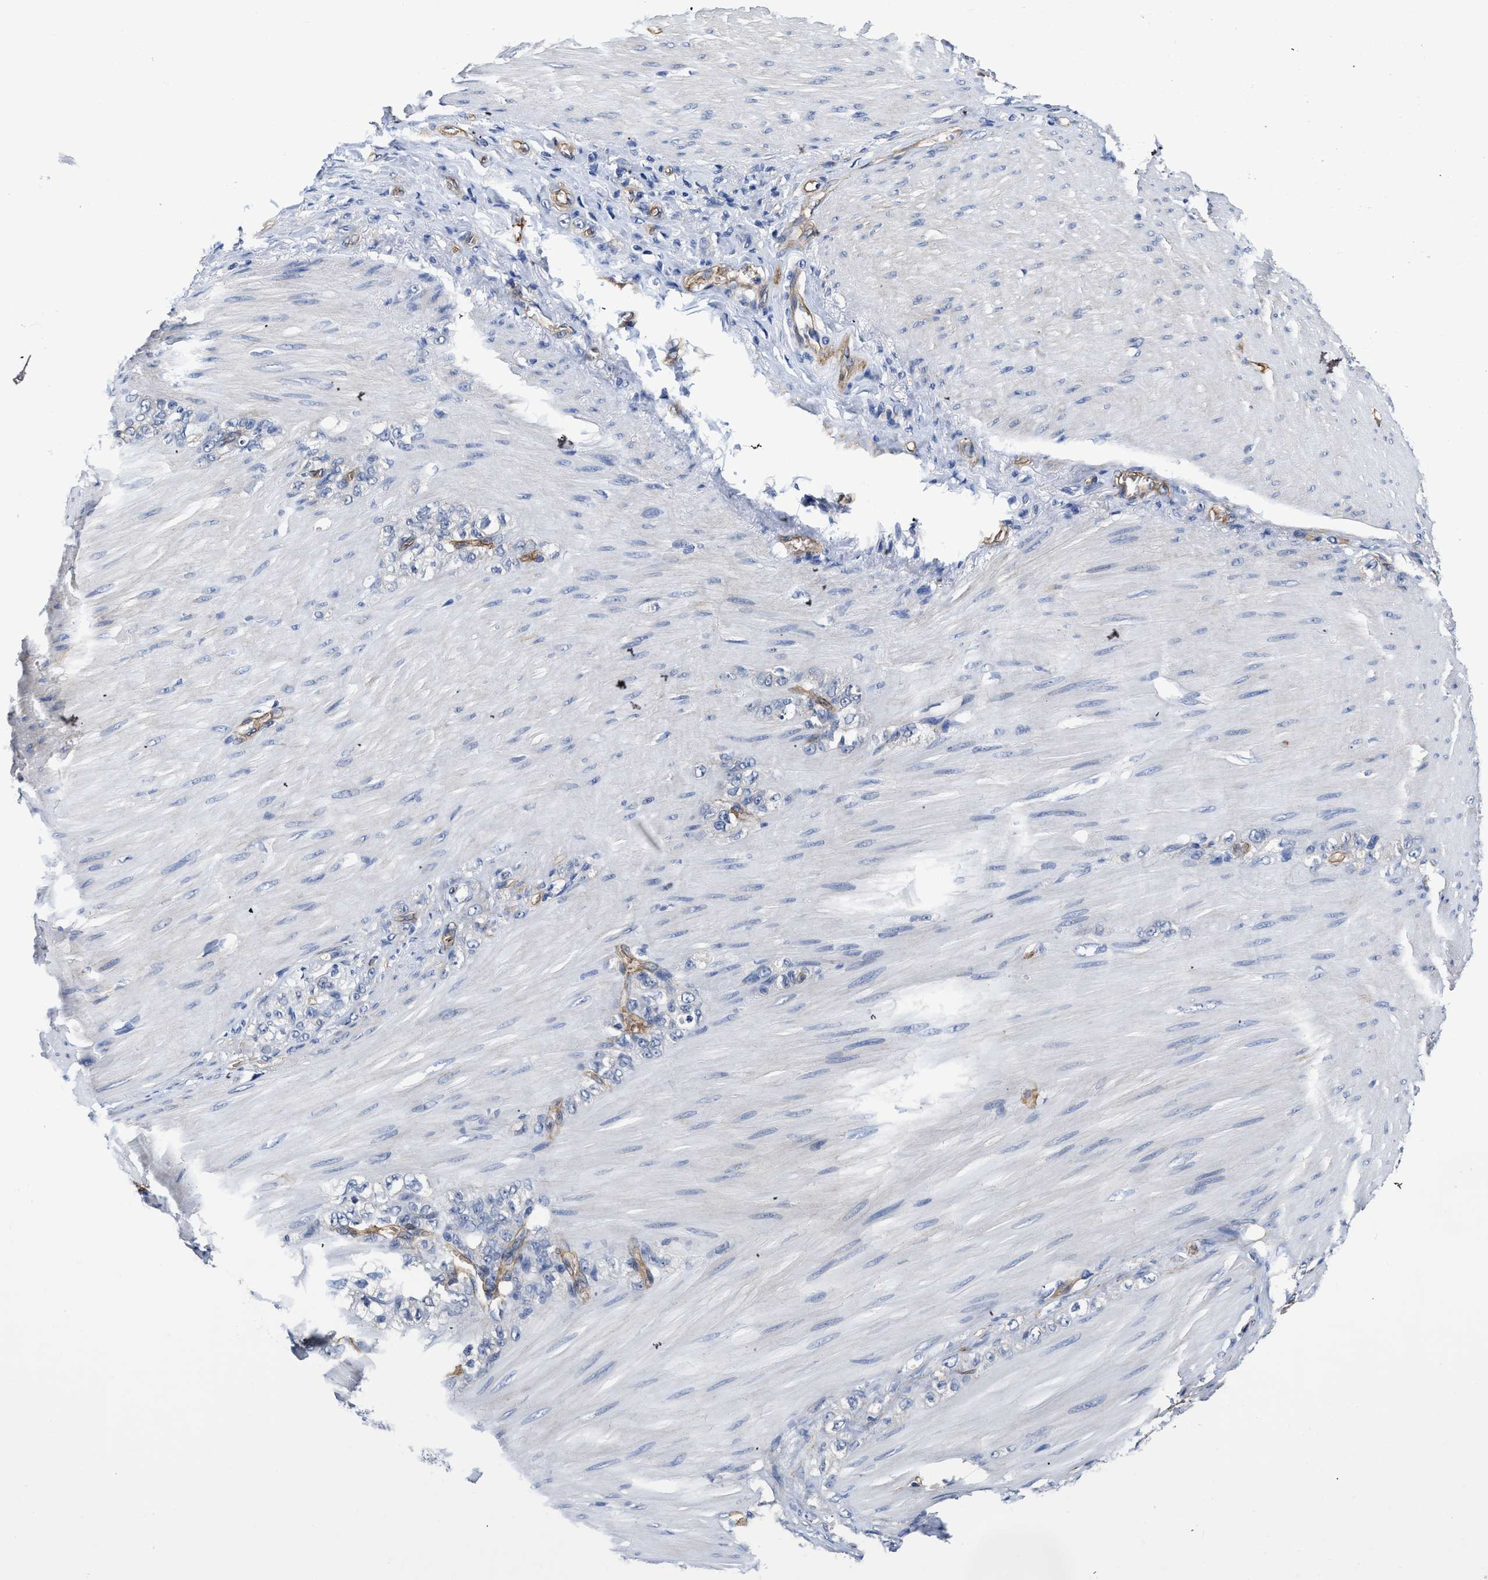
{"staining": {"intensity": "negative", "quantity": "none", "location": "none"}, "tissue": "stomach cancer", "cell_type": "Tumor cells", "image_type": "cancer", "snomed": [{"axis": "morphology", "description": "Normal tissue, NOS"}, {"axis": "morphology", "description": "Adenocarcinoma, NOS"}, {"axis": "topography", "description": "Stomach"}], "caption": "Tumor cells are negative for brown protein staining in stomach cancer.", "gene": "C22orf42", "patient": {"sex": "male", "age": 82}}